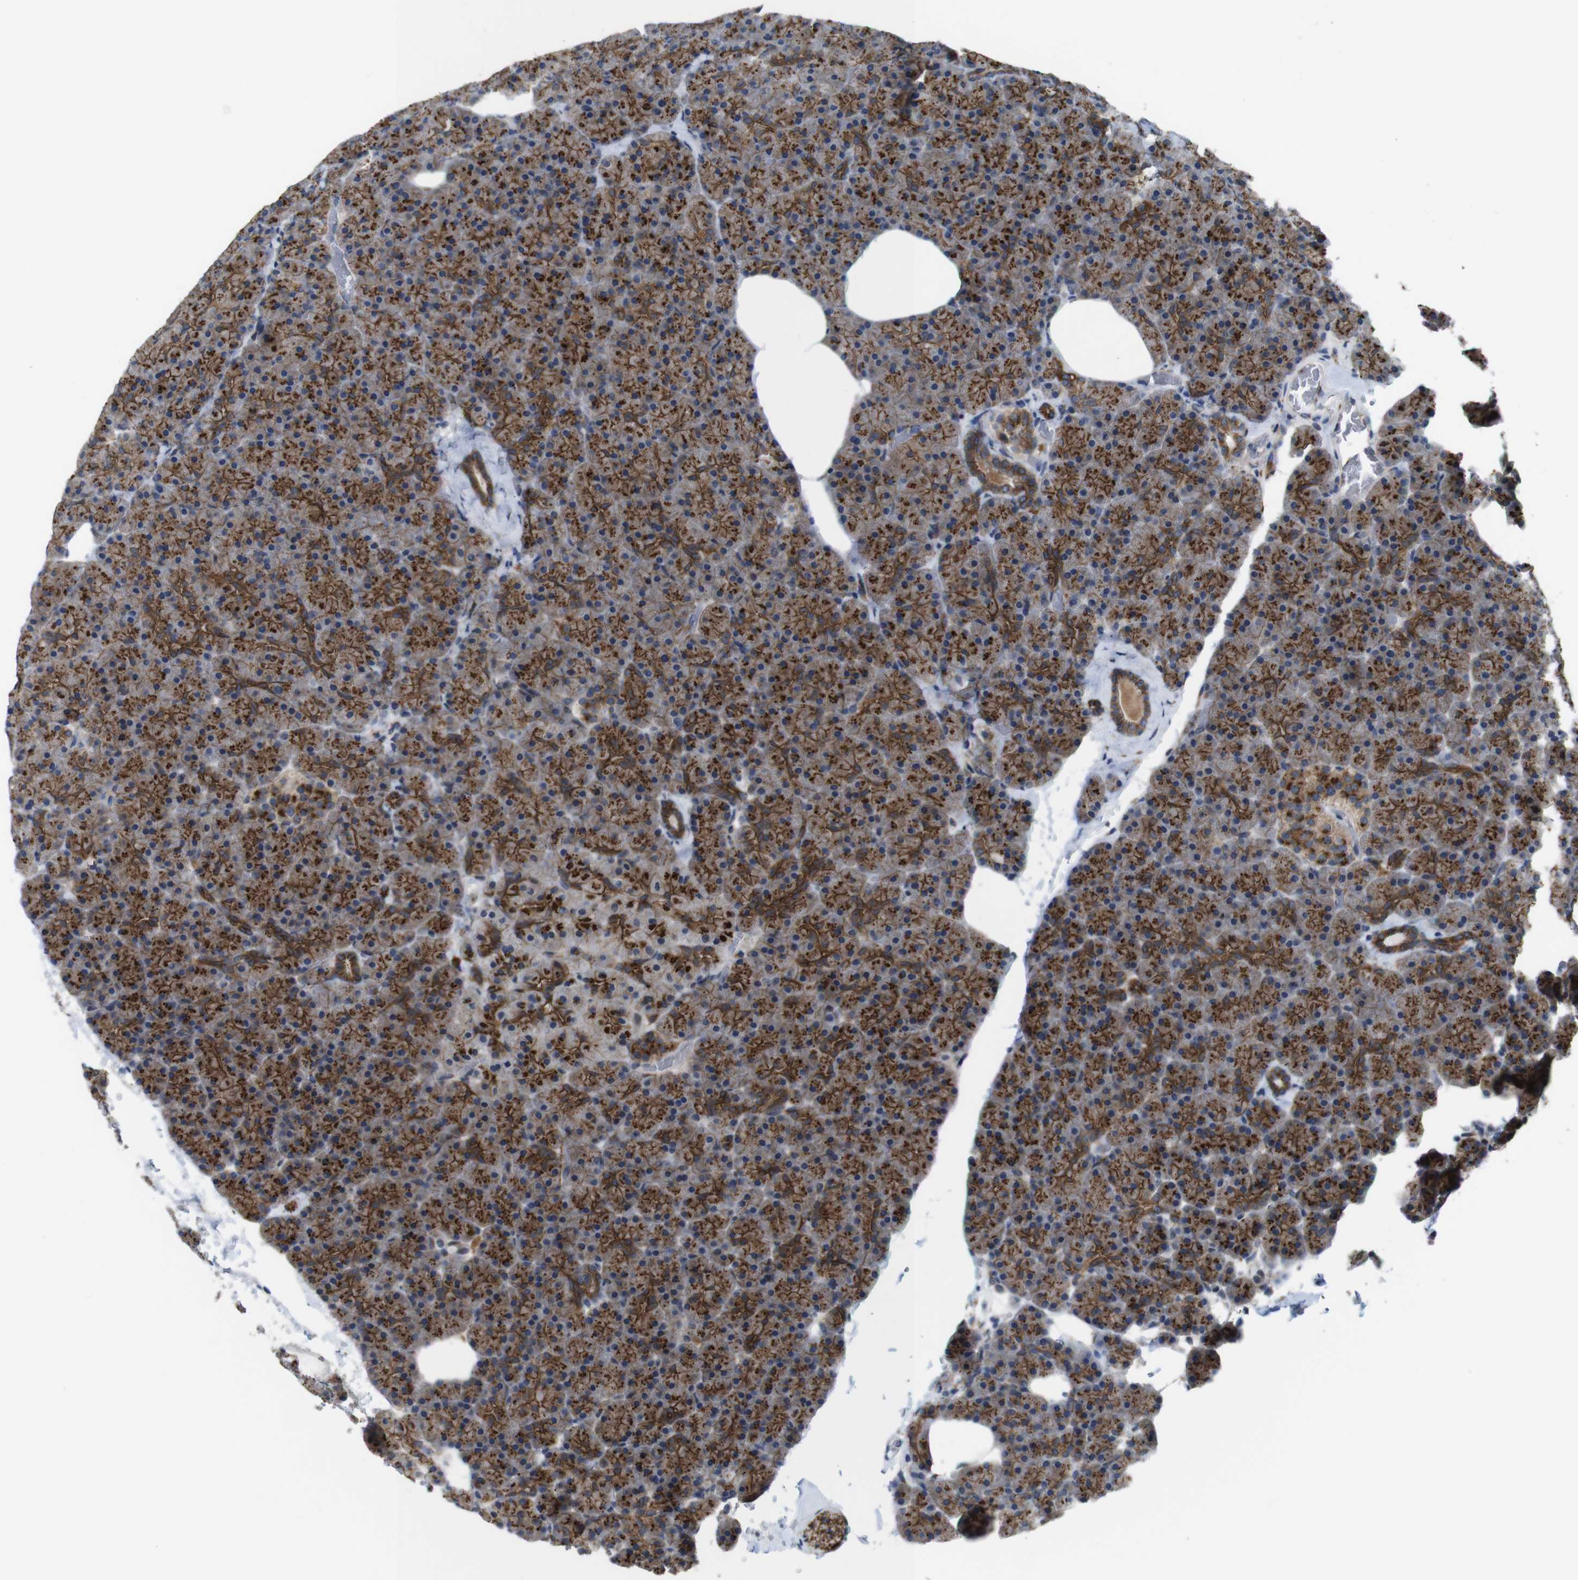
{"staining": {"intensity": "strong", "quantity": ">75%", "location": "cytoplasmic/membranous"}, "tissue": "pancreas", "cell_type": "Exocrine glandular cells", "image_type": "normal", "snomed": [{"axis": "morphology", "description": "Normal tissue, NOS"}, {"axis": "topography", "description": "Pancreas"}], "caption": "High-power microscopy captured an IHC histopathology image of benign pancreas, revealing strong cytoplasmic/membranous expression in about >75% of exocrine glandular cells.", "gene": "EFCAB14", "patient": {"sex": "female", "age": 35}}